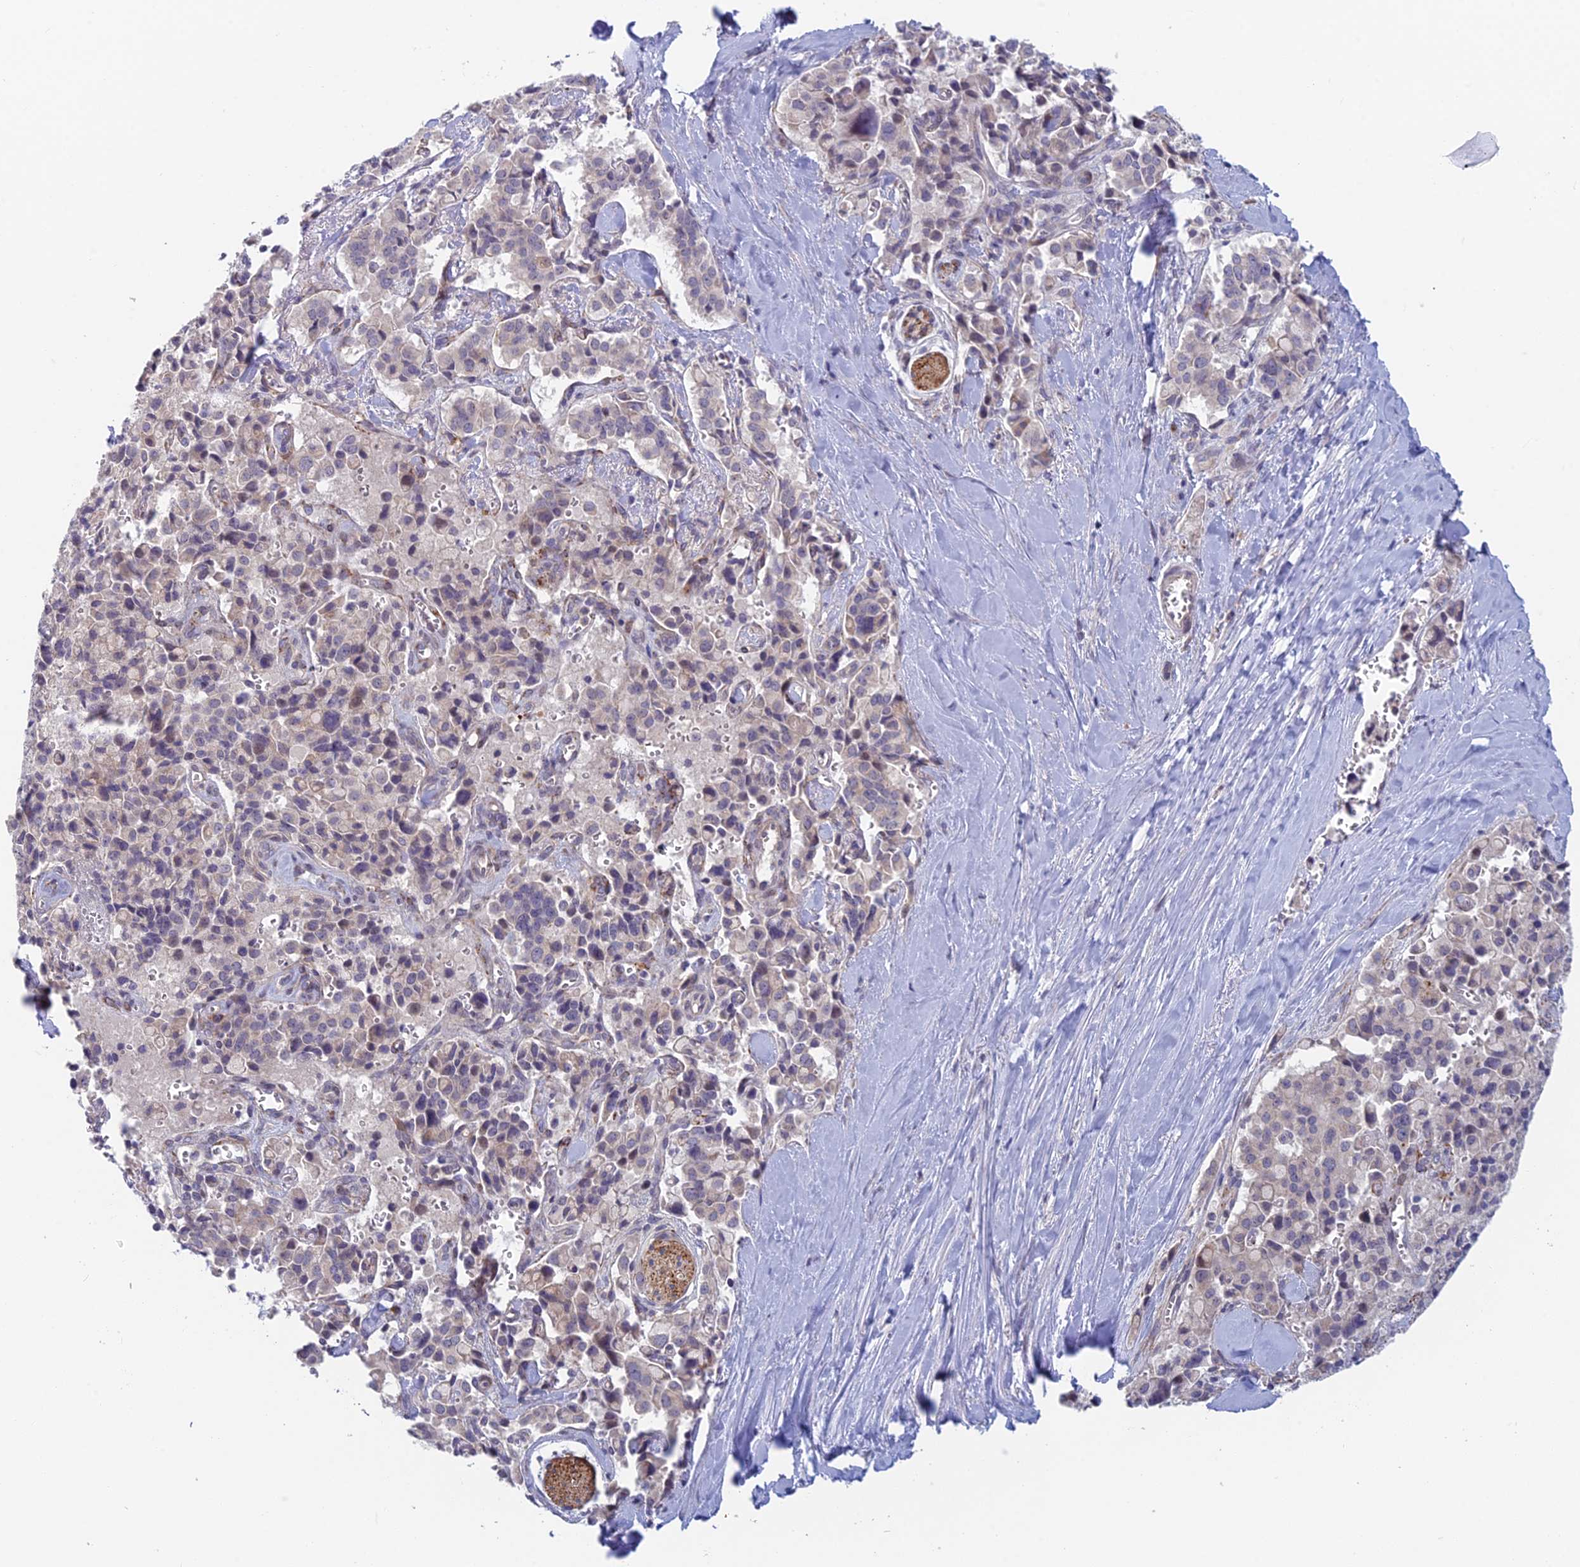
{"staining": {"intensity": "negative", "quantity": "none", "location": "none"}, "tissue": "pancreatic cancer", "cell_type": "Tumor cells", "image_type": "cancer", "snomed": [{"axis": "morphology", "description": "Adenocarcinoma, NOS"}, {"axis": "topography", "description": "Pancreas"}], "caption": "Adenocarcinoma (pancreatic) stained for a protein using immunohistochemistry (IHC) displays no expression tumor cells.", "gene": "PPP1R26", "patient": {"sex": "male", "age": 65}}